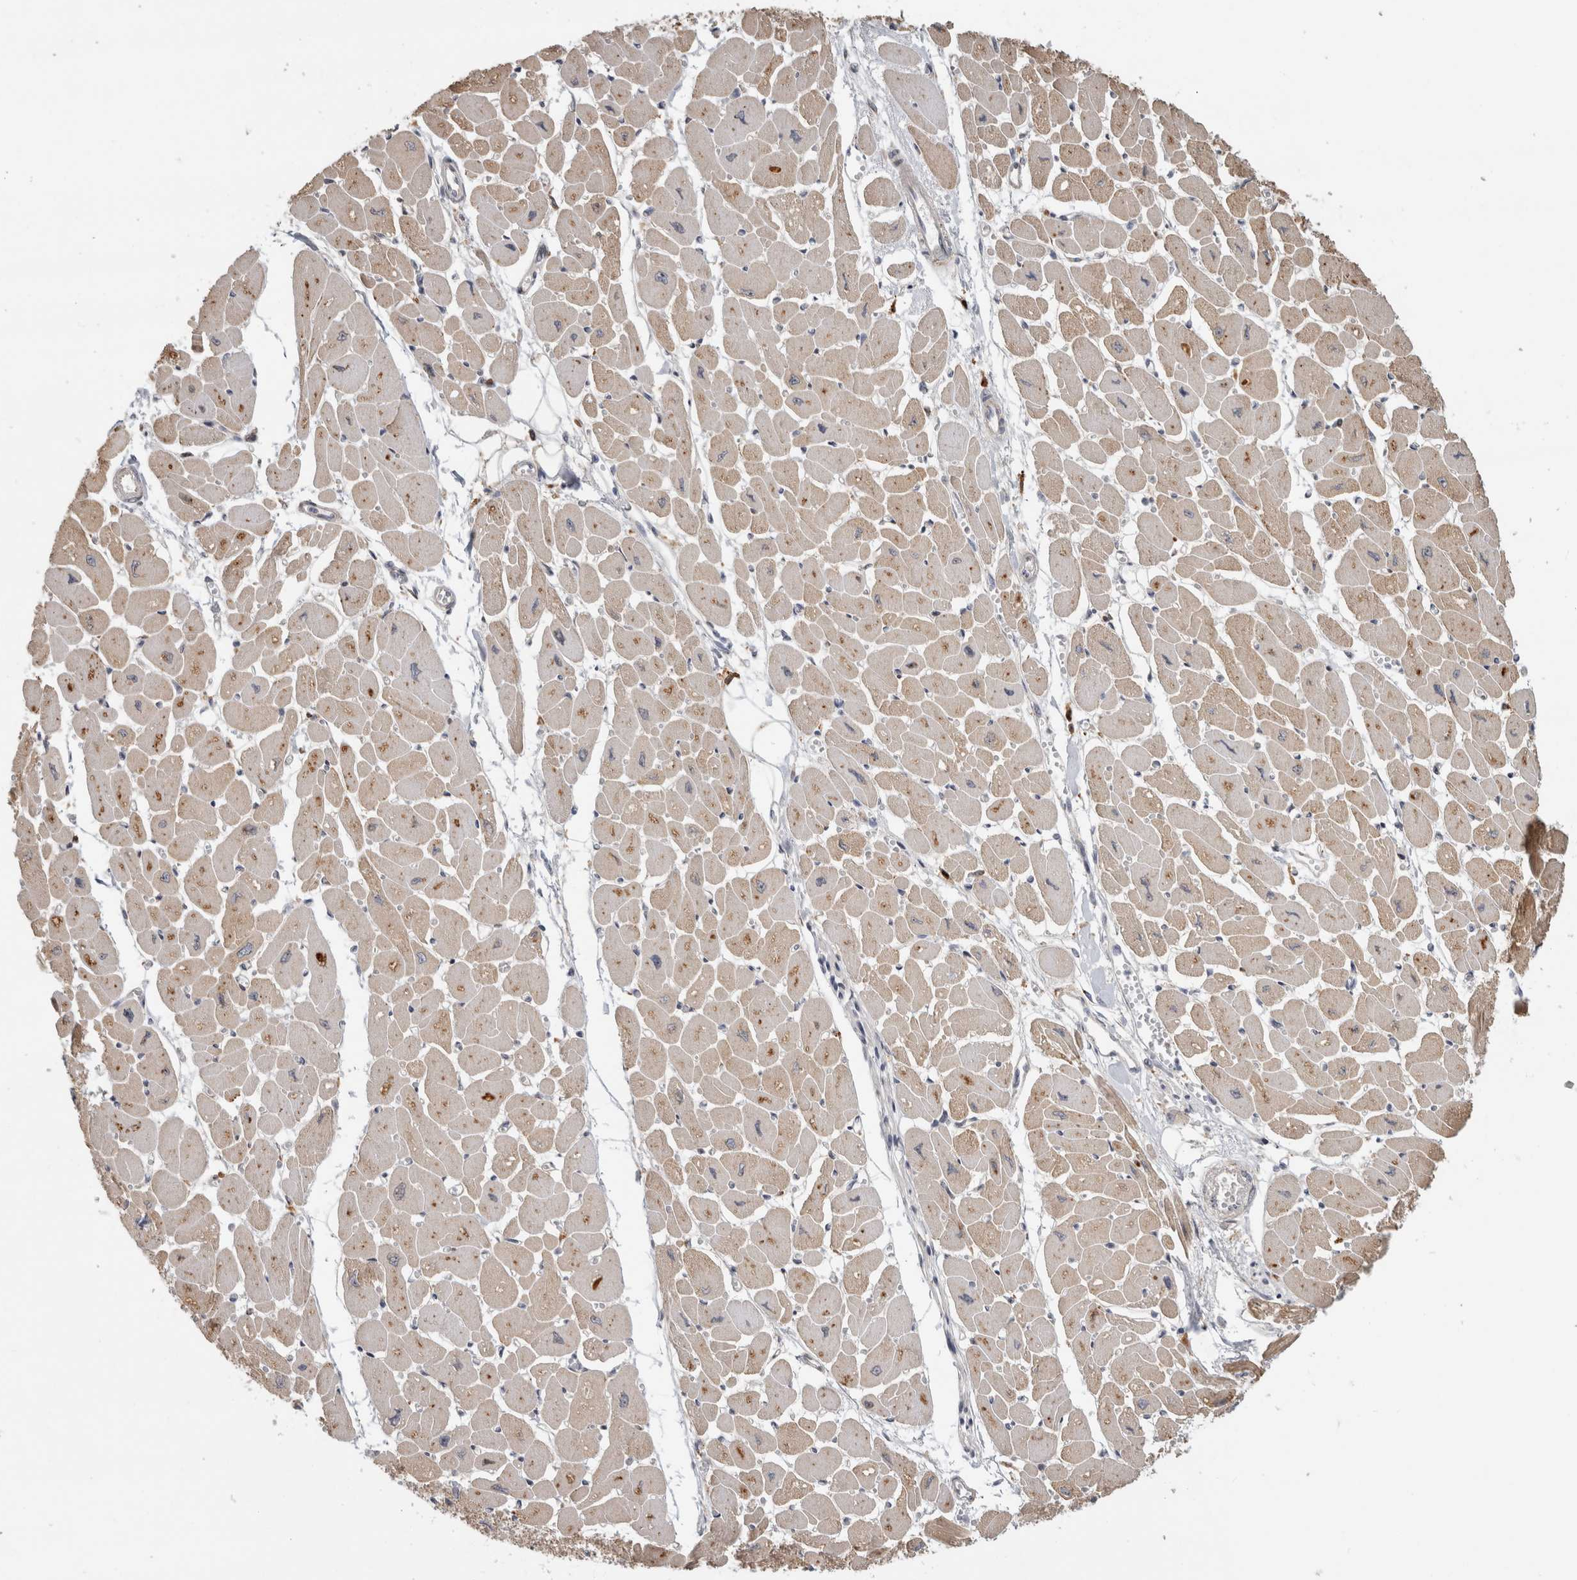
{"staining": {"intensity": "moderate", "quantity": ">75%", "location": "cytoplasmic/membranous"}, "tissue": "heart muscle", "cell_type": "Cardiomyocytes", "image_type": "normal", "snomed": [{"axis": "morphology", "description": "Normal tissue, NOS"}, {"axis": "topography", "description": "Heart"}], "caption": "Moderate cytoplasmic/membranous staining for a protein is identified in about >75% of cardiomyocytes of normal heart muscle using immunohistochemistry.", "gene": "NAB2", "patient": {"sex": "female", "age": 54}}